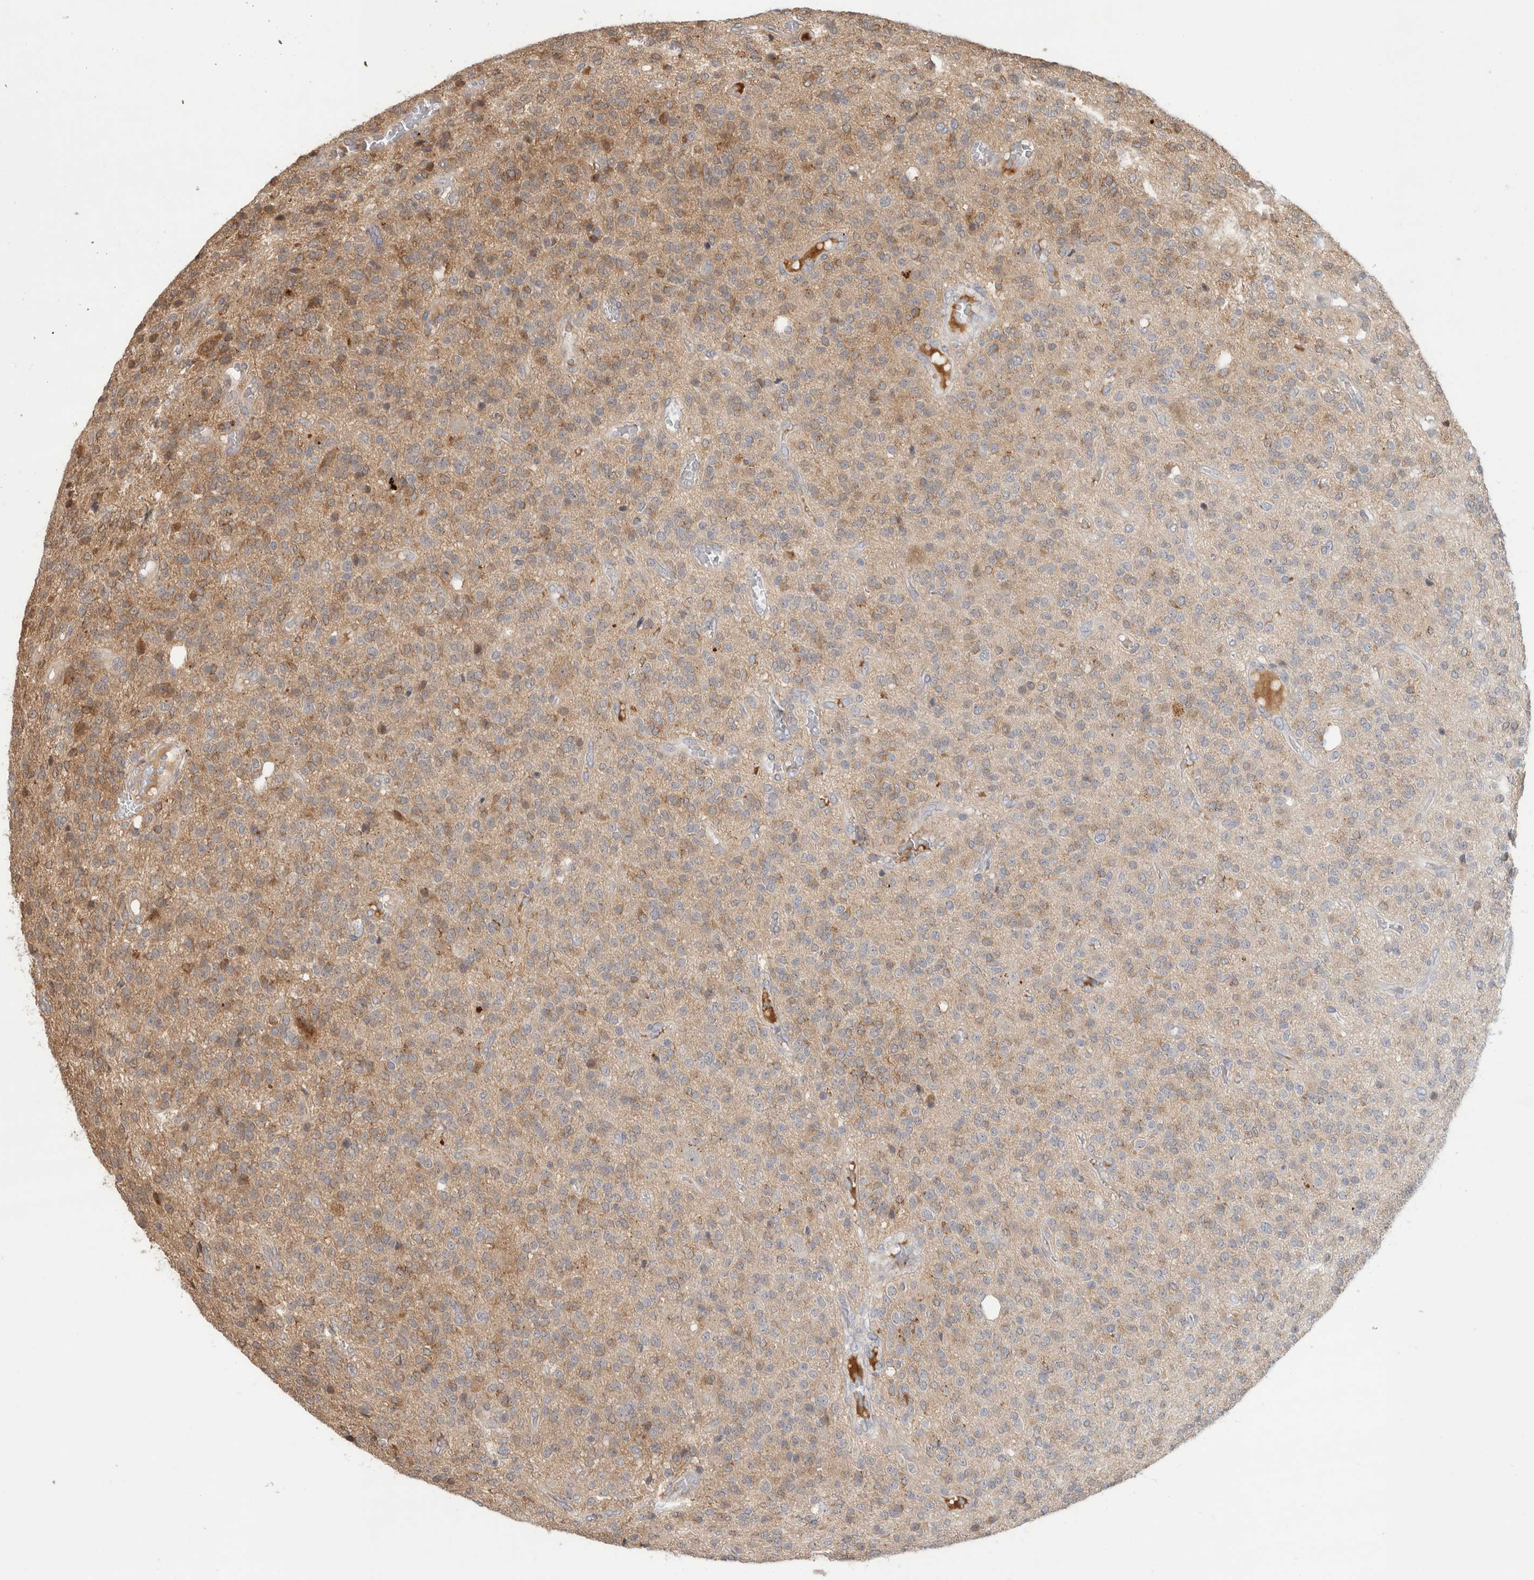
{"staining": {"intensity": "weak", "quantity": "25%-75%", "location": "cytoplasmic/membranous"}, "tissue": "glioma", "cell_type": "Tumor cells", "image_type": "cancer", "snomed": [{"axis": "morphology", "description": "Glioma, malignant, High grade"}, {"axis": "topography", "description": "Brain"}], "caption": "This is a histology image of immunohistochemistry (IHC) staining of glioma, which shows weak expression in the cytoplasmic/membranous of tumor cells.", "gene": "PITPNC1", "patient": {"sex": "male", "age": 34}}